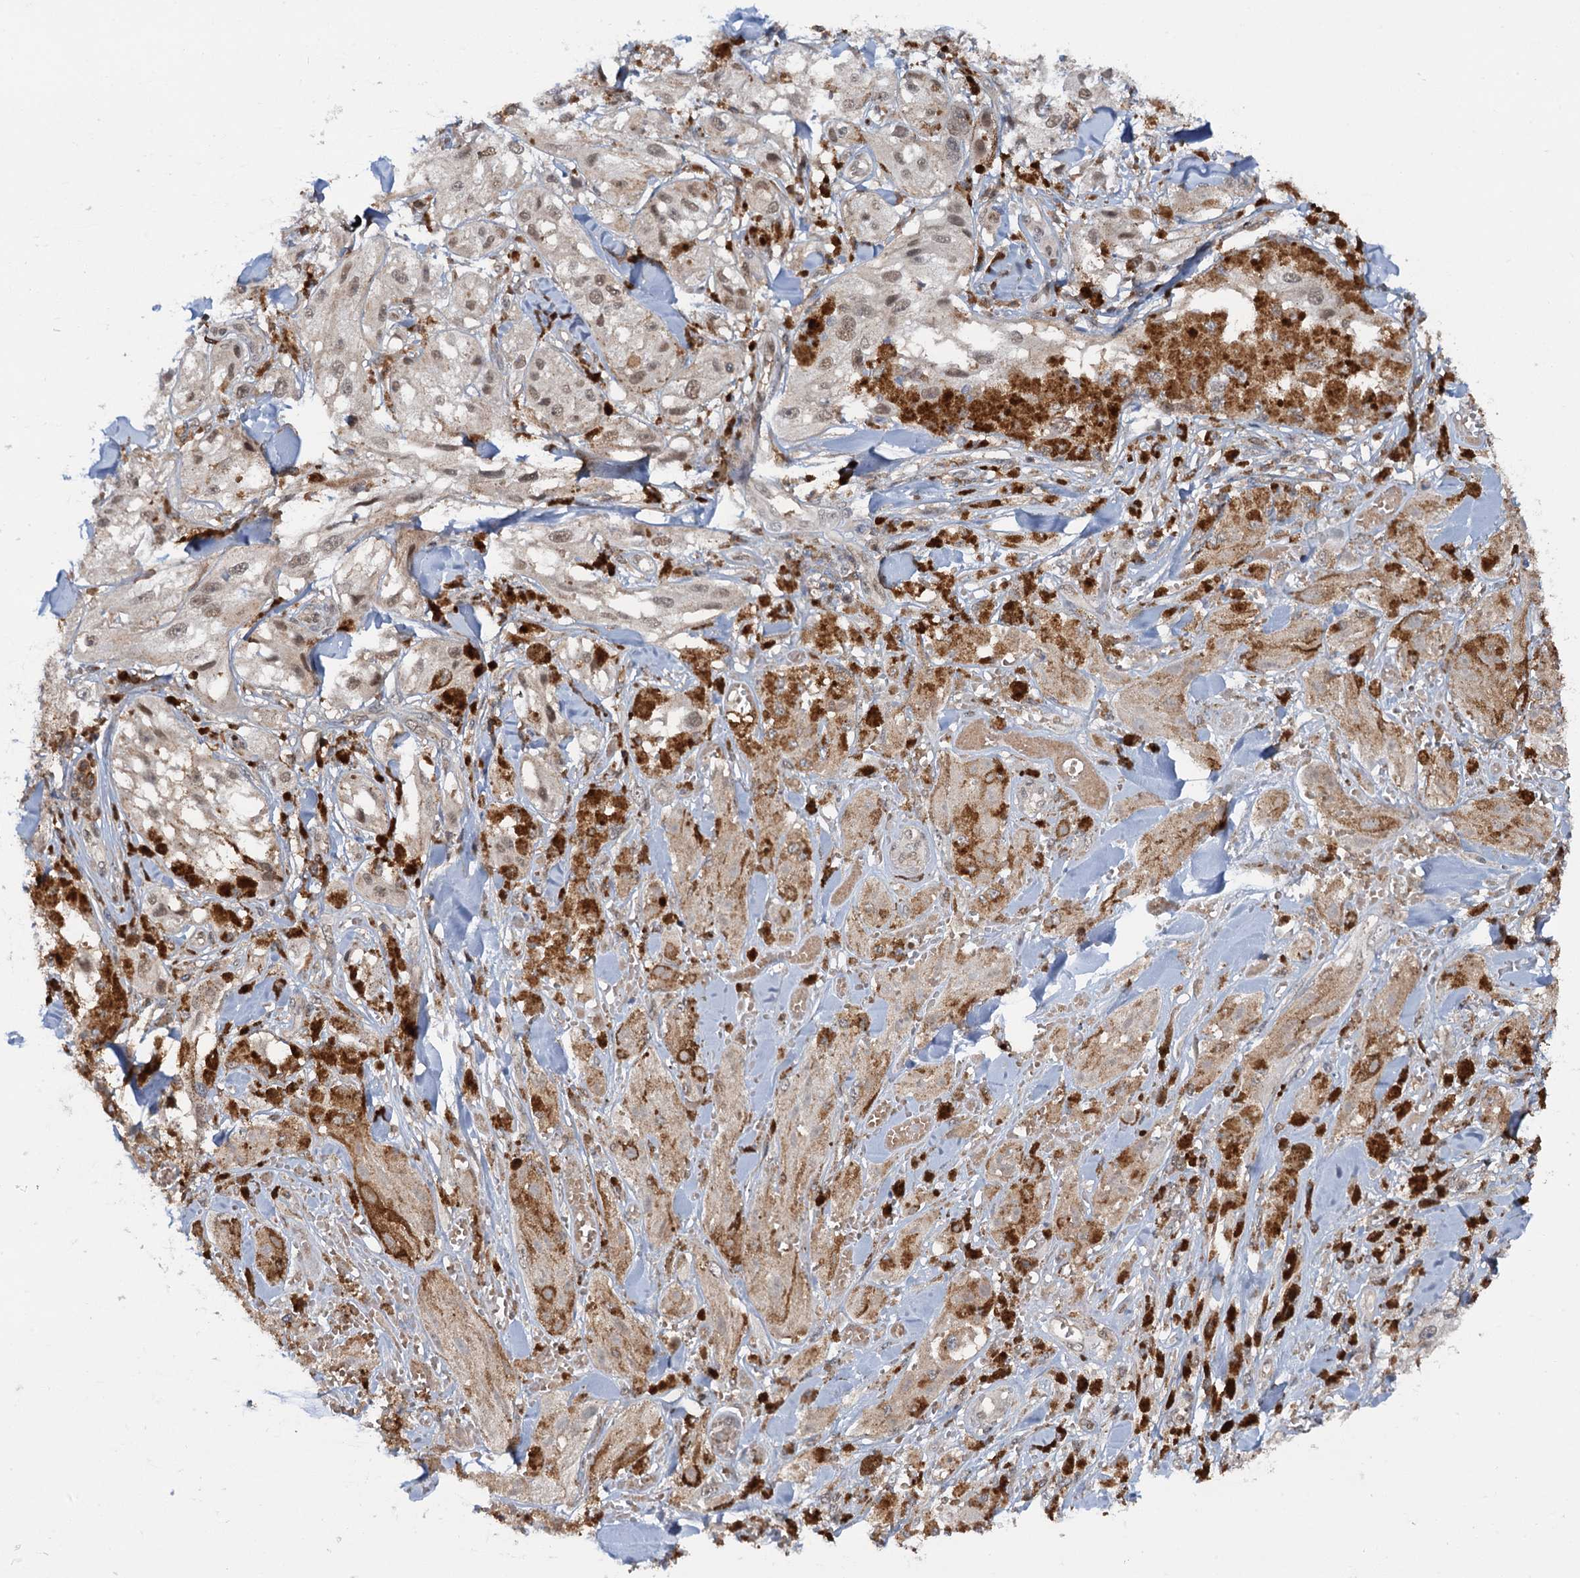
{"staining": {"intensity": "weak", "quantity": ">75%", "location": "nuclear"}, "tissue": "melanoma", "cell_type": "Tumor cells", "image_type": "cancer", "snomed": [{"axis": "morphology", "description": "Malignant melanoma, NOS"}, {"axis": "topography", "description": "Skin"}], "caption": "IHC (DAB (3,3'-diaminobenzidine)) staining of melanoma demonstrates weak nuclear protein expression in about >75% of tumor cells. (IHC, brightfield microscopy, high magnification).", "gene": "ZNF609", "patient": {"sex": "male", "age": 88}}